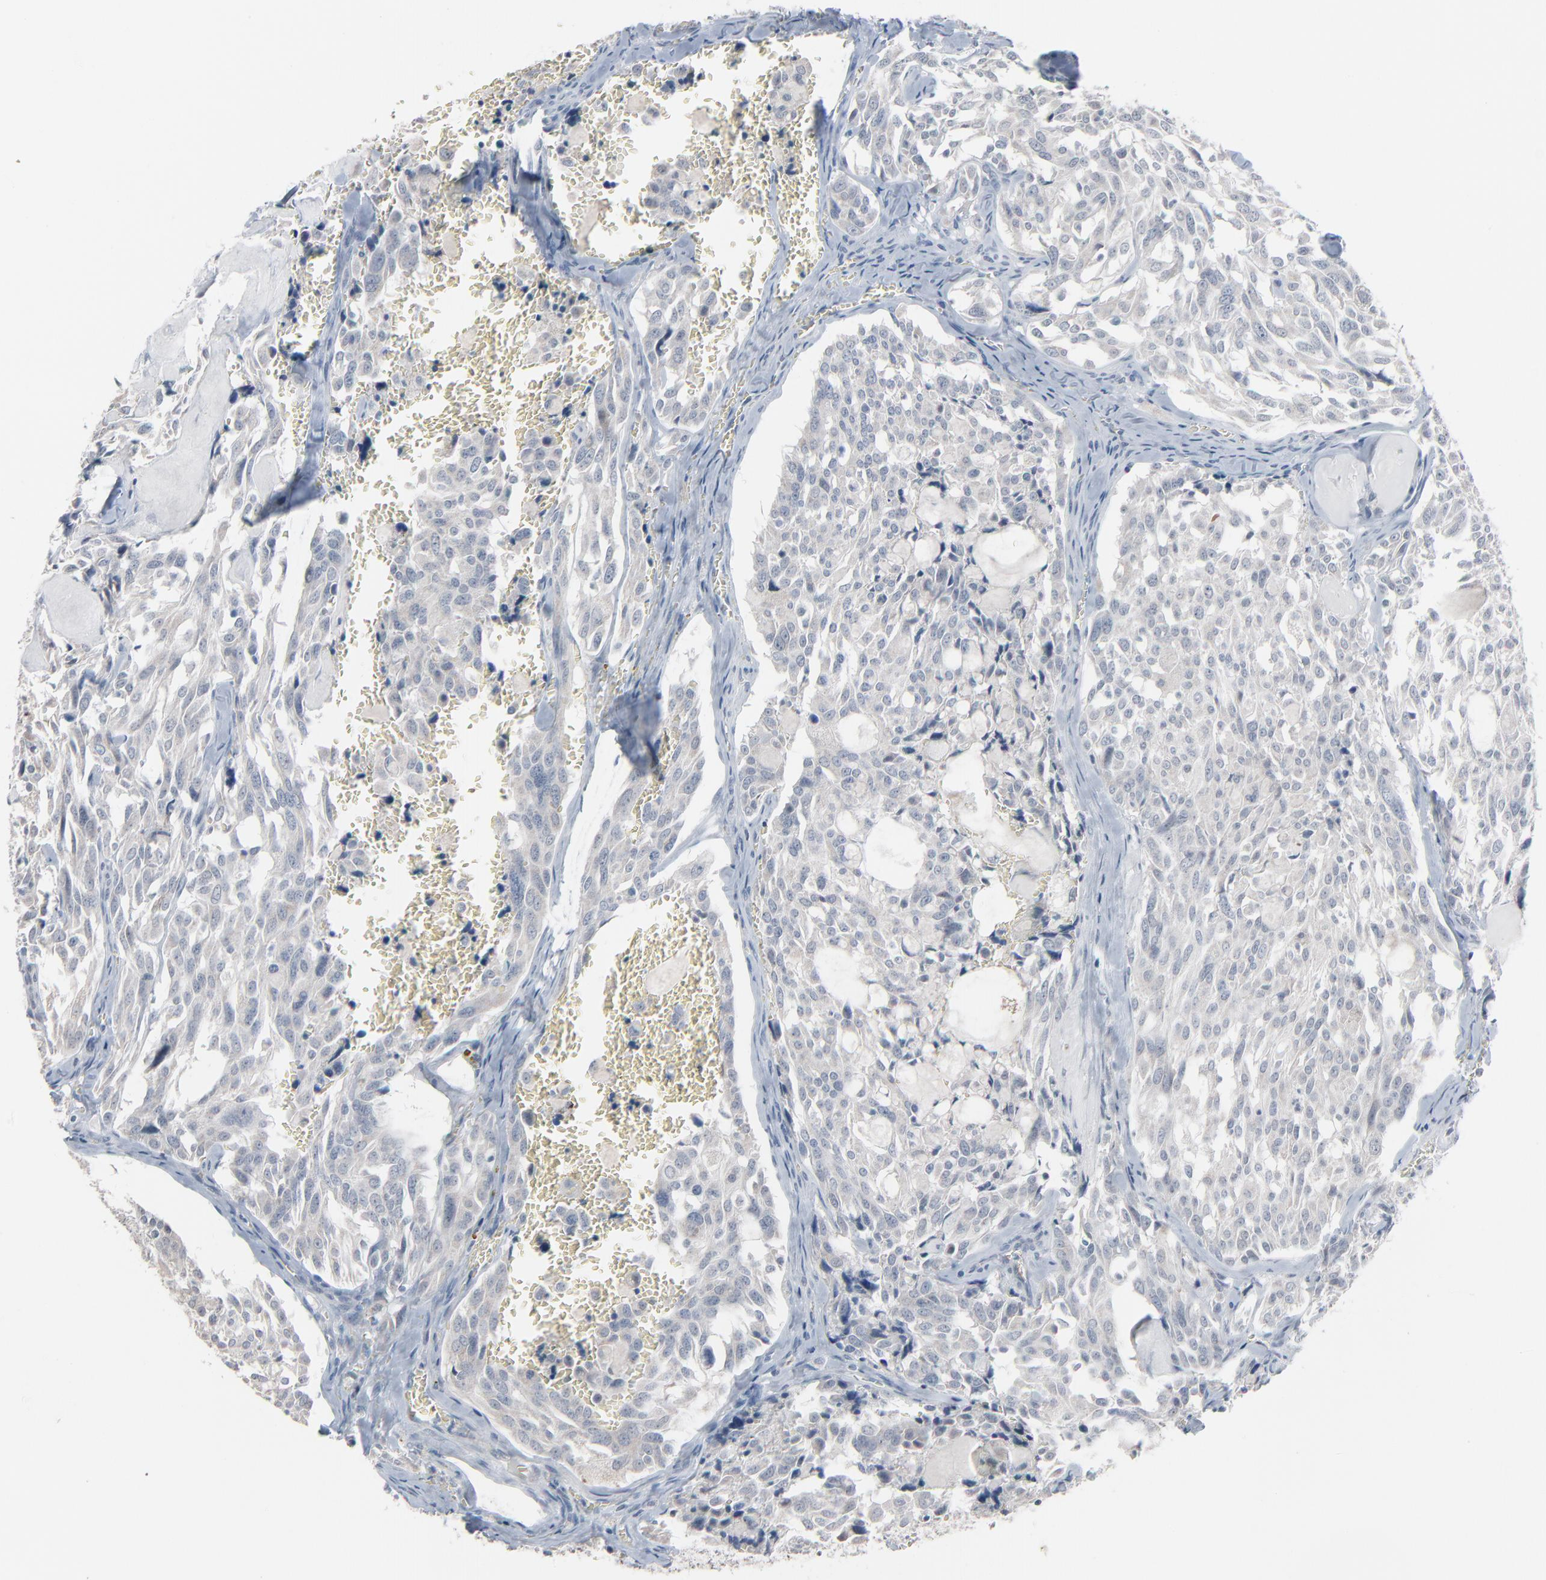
{"staining": {"intensity": "negative", "quantity": "none", "location": "none"}, "tissue": "thyroid cancer", "cell_type": "Tumor cells", "image_type": "cancer", "snomed": [{"axis": "morphology", "description": "Carcinoma, NOS"}, {"axis": "morphology", "description": "Carcinoid, malignant, NOS"}, {"axis": "topography", "description": "Thyroid gland"}], "caption": "Immunohistochemistry of human malignant carcinoid (thyroid) demonstrates no positivity in tumor cells.", "gene": "SAGE1", "patient": {"sex": "male", "age": 33}}